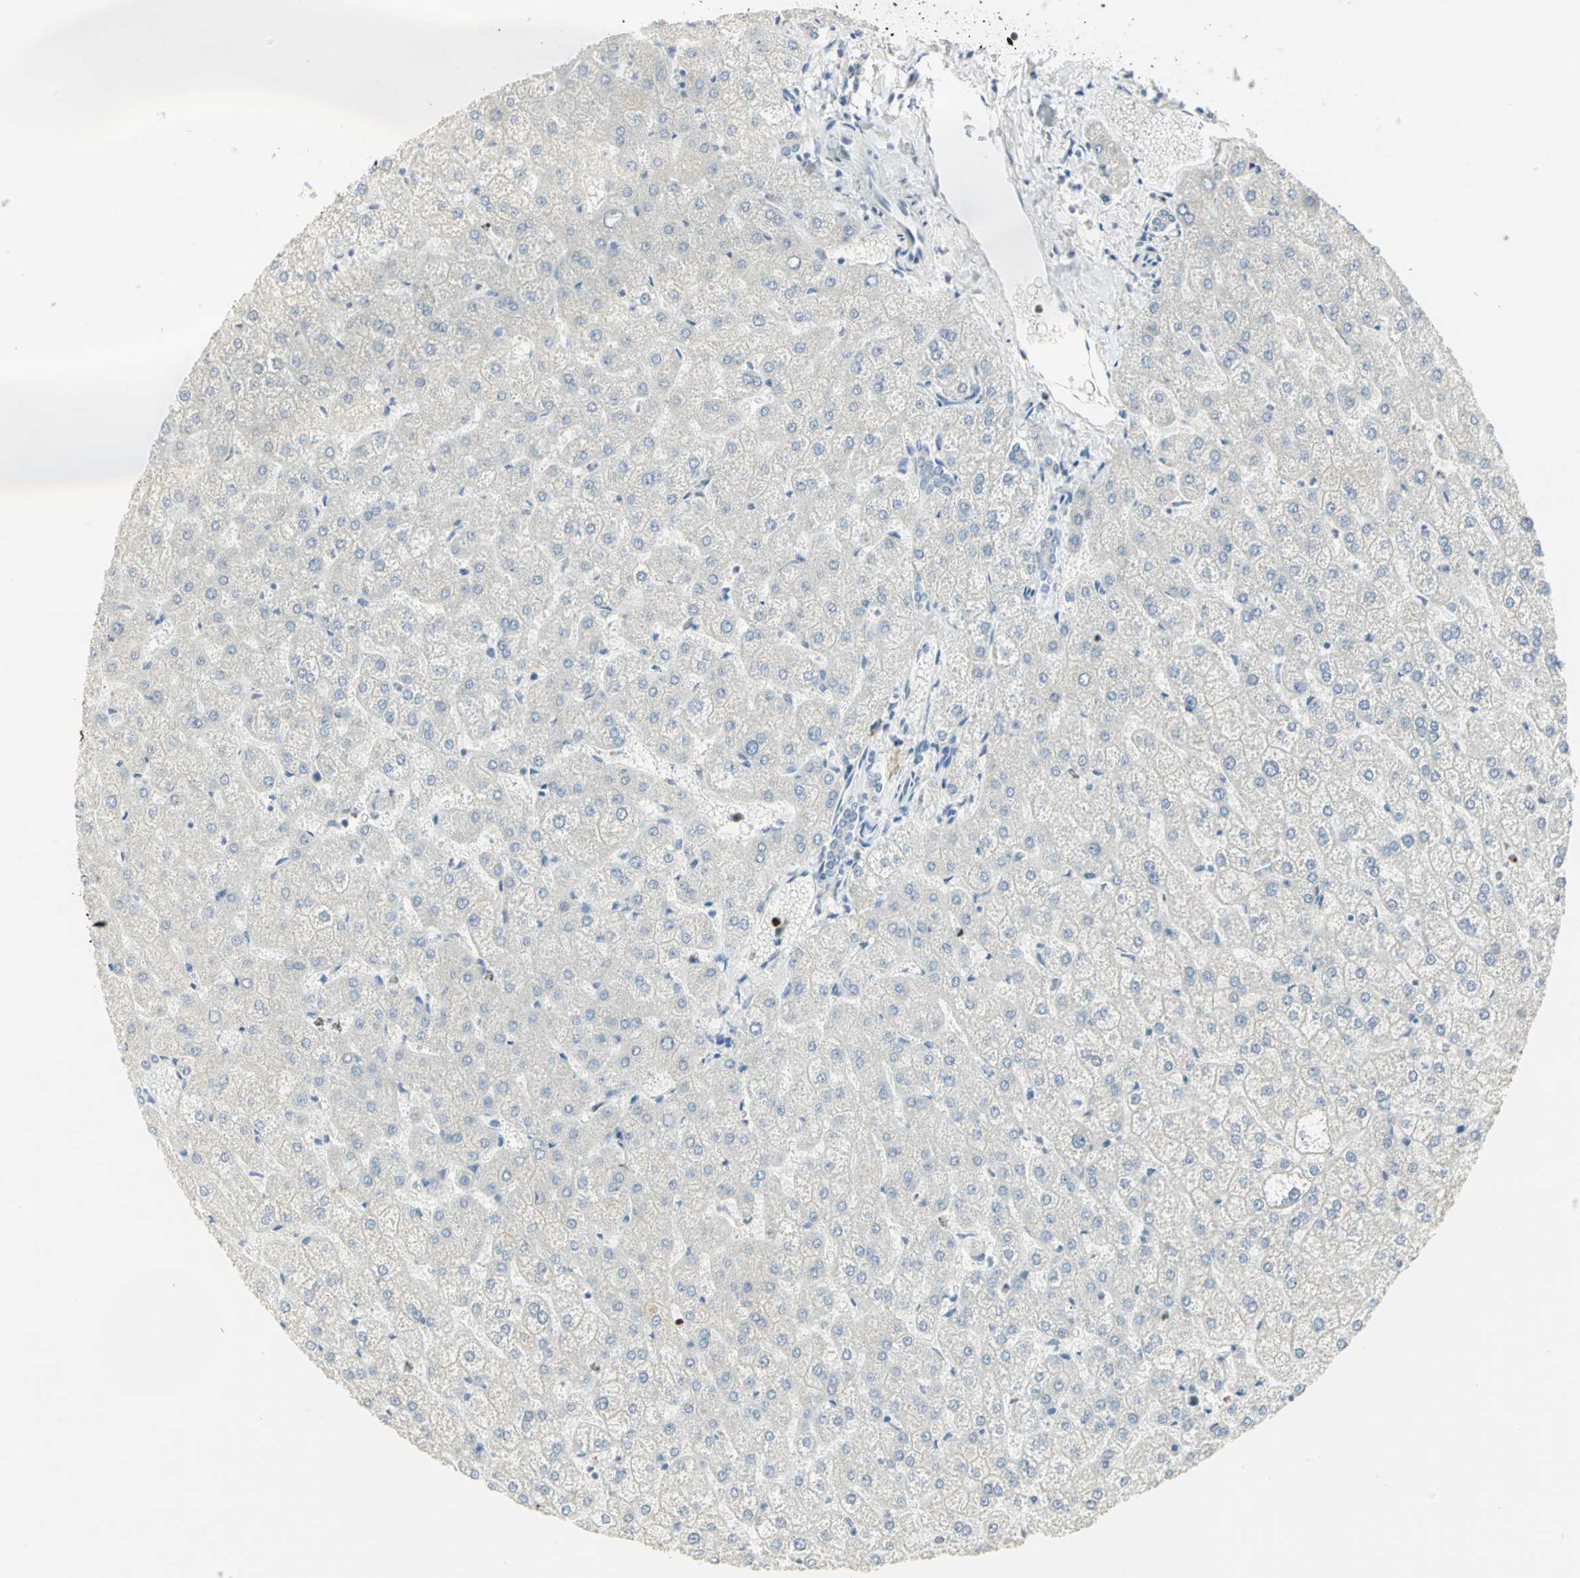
{"staining": {"intensity": "negative", "quantity": "none", "location": "none"}, "tissue": "liver", "cell_type": "Cholangiocytes", "image_type": "normal", "snomed": [{"axis": "morphology", "description": "Normal tissue, NOS"}, {"axis": "topography", "description": "Liver"}], "caption": "There is no significant staining in cholangiocytes of liver. The staining was performed using DAB (3,3'-diaminobenzidine) to visualize the protein expression in brown, while the nuclei were stained in blue with hematoxylin (Magnification: 20x).", "gene": "BCL6", "patient": {"sex": "female", "age": 32}}